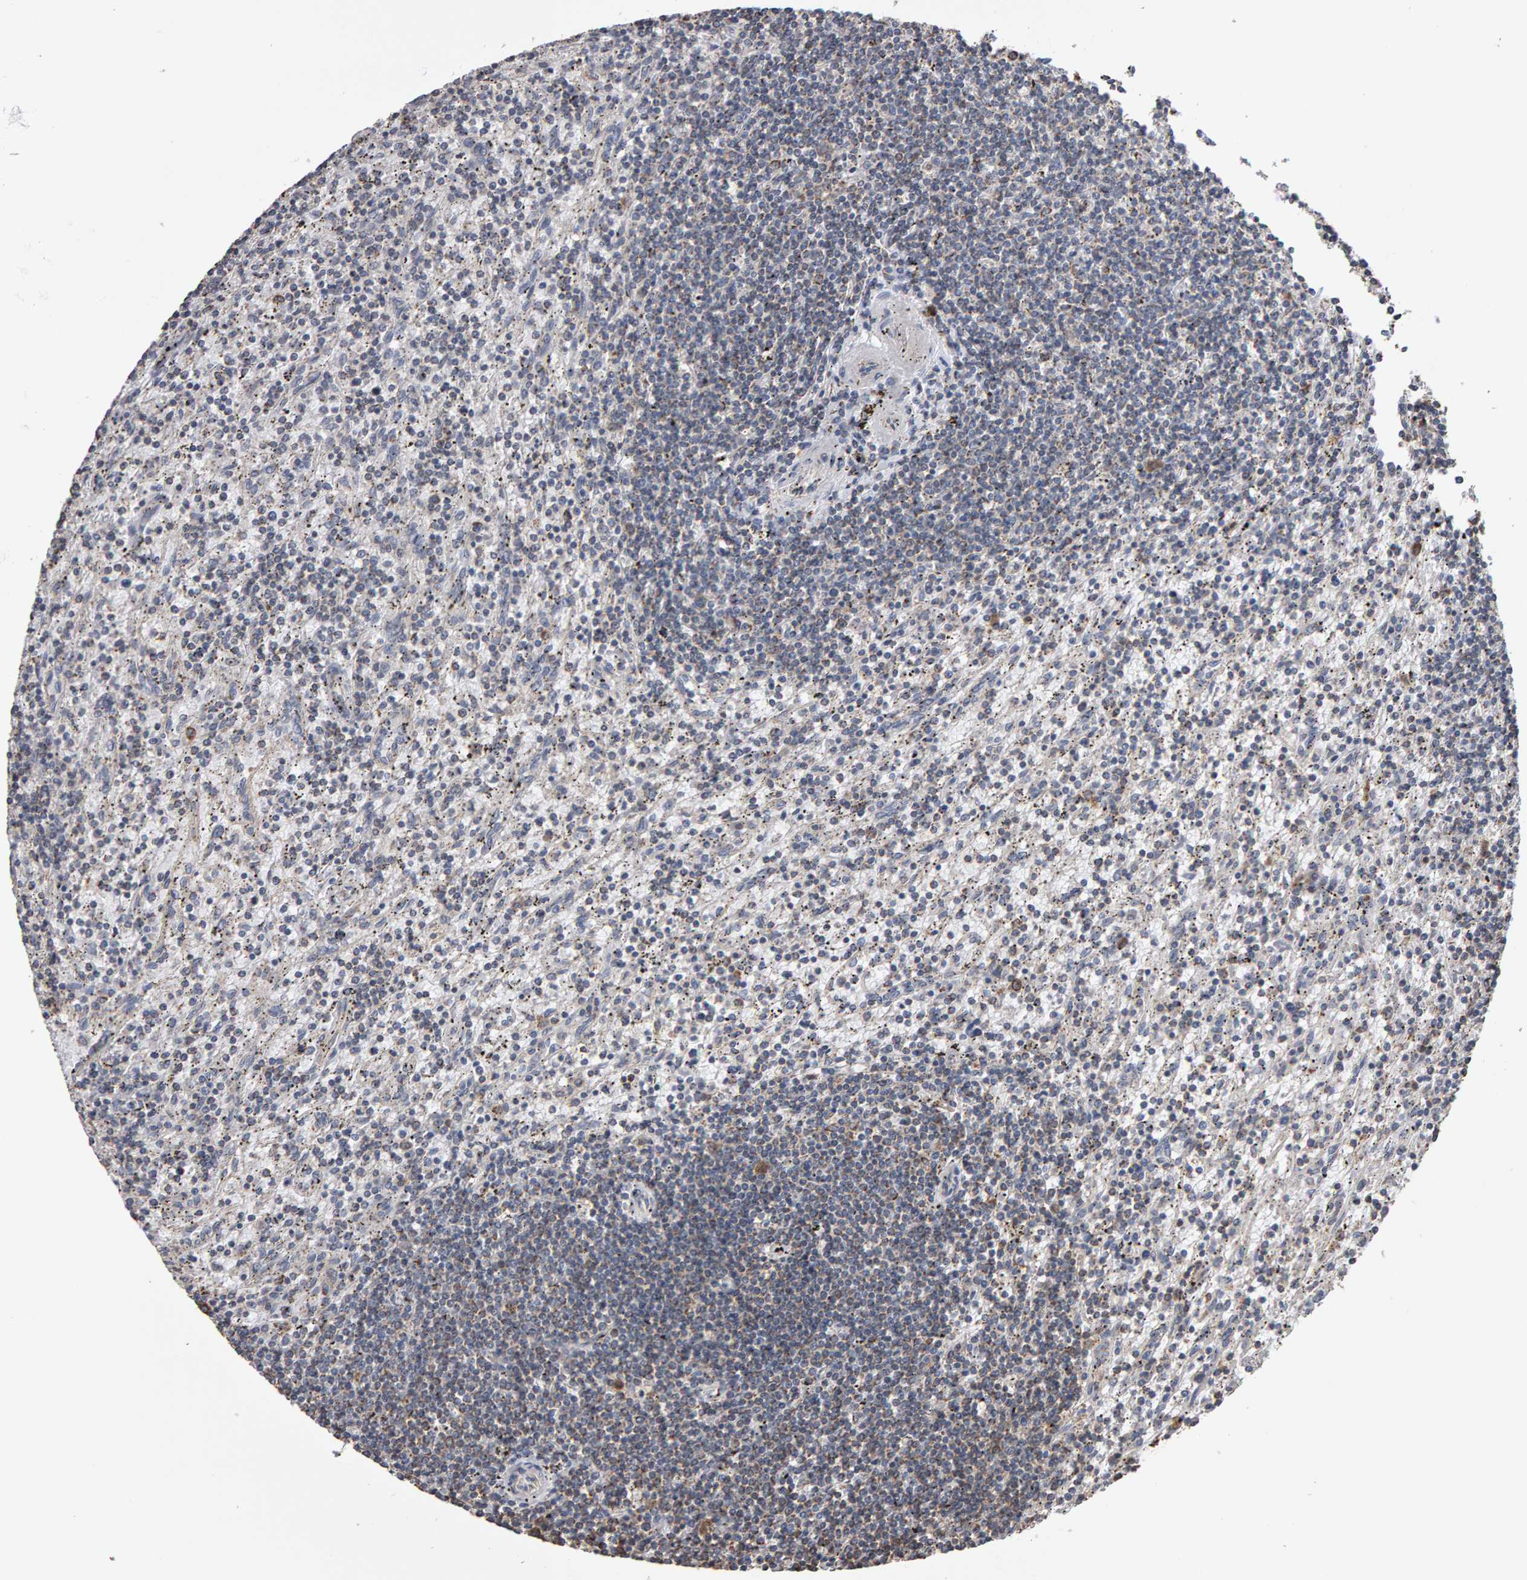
{"staining": {"intensity": "weak", "quantity": "<25%", "location": "cytoplasmic/membranous"}, "tissue": "lymphoma", "cell_type": "Tumor cells", "image_type": "cancer", "snomed": [{"axis": "morphology", "description": "Malignant lymphoma, non-Hodgkin's type, Low grade"}, {"axis": "topography", "description": "Spleen"}], "caption": "The photomicrograph displays no significant positivity in tumor cells of low-grade malignant lymphoma, non-Hodgkin's type.", "gene": "TOM1L1", "patient": {"sex": "male", "age": 76}}